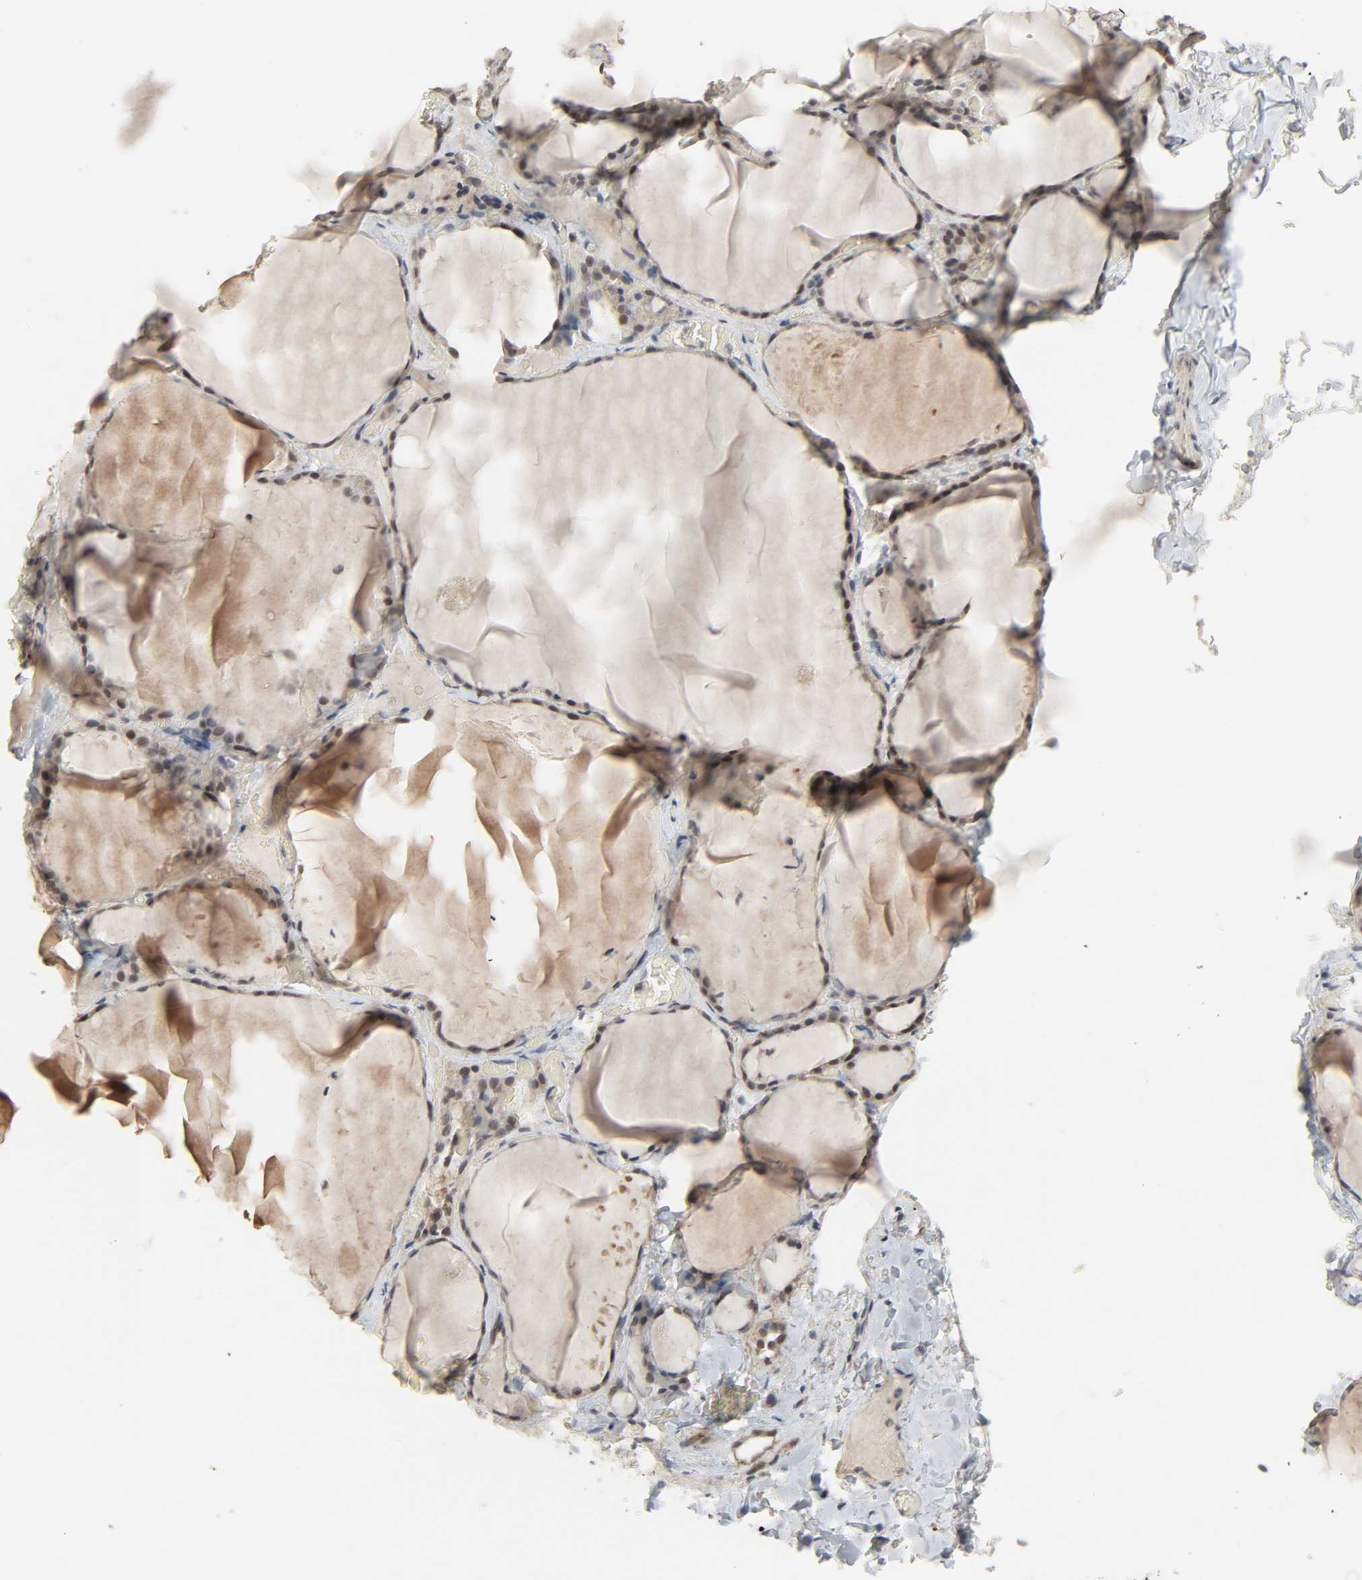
{"staining": {"intensity": "negative", "quantity": "none", "location": "none"}, "tissue": "thyroid gland", "cell_type": "Glandular cells", "image_type": "normal", "snomed": [{"axis": "morphology", "description": "Normal tissue, NOS"}, {"axis": "topography", "description": "Thyroid gland"}], "caption": "Protein analysis of unremarkable thyroid gland displays no significant expression in glandular cells.", "gene": "ZNF222", "patient": {"sex": "female", "age": 22}}